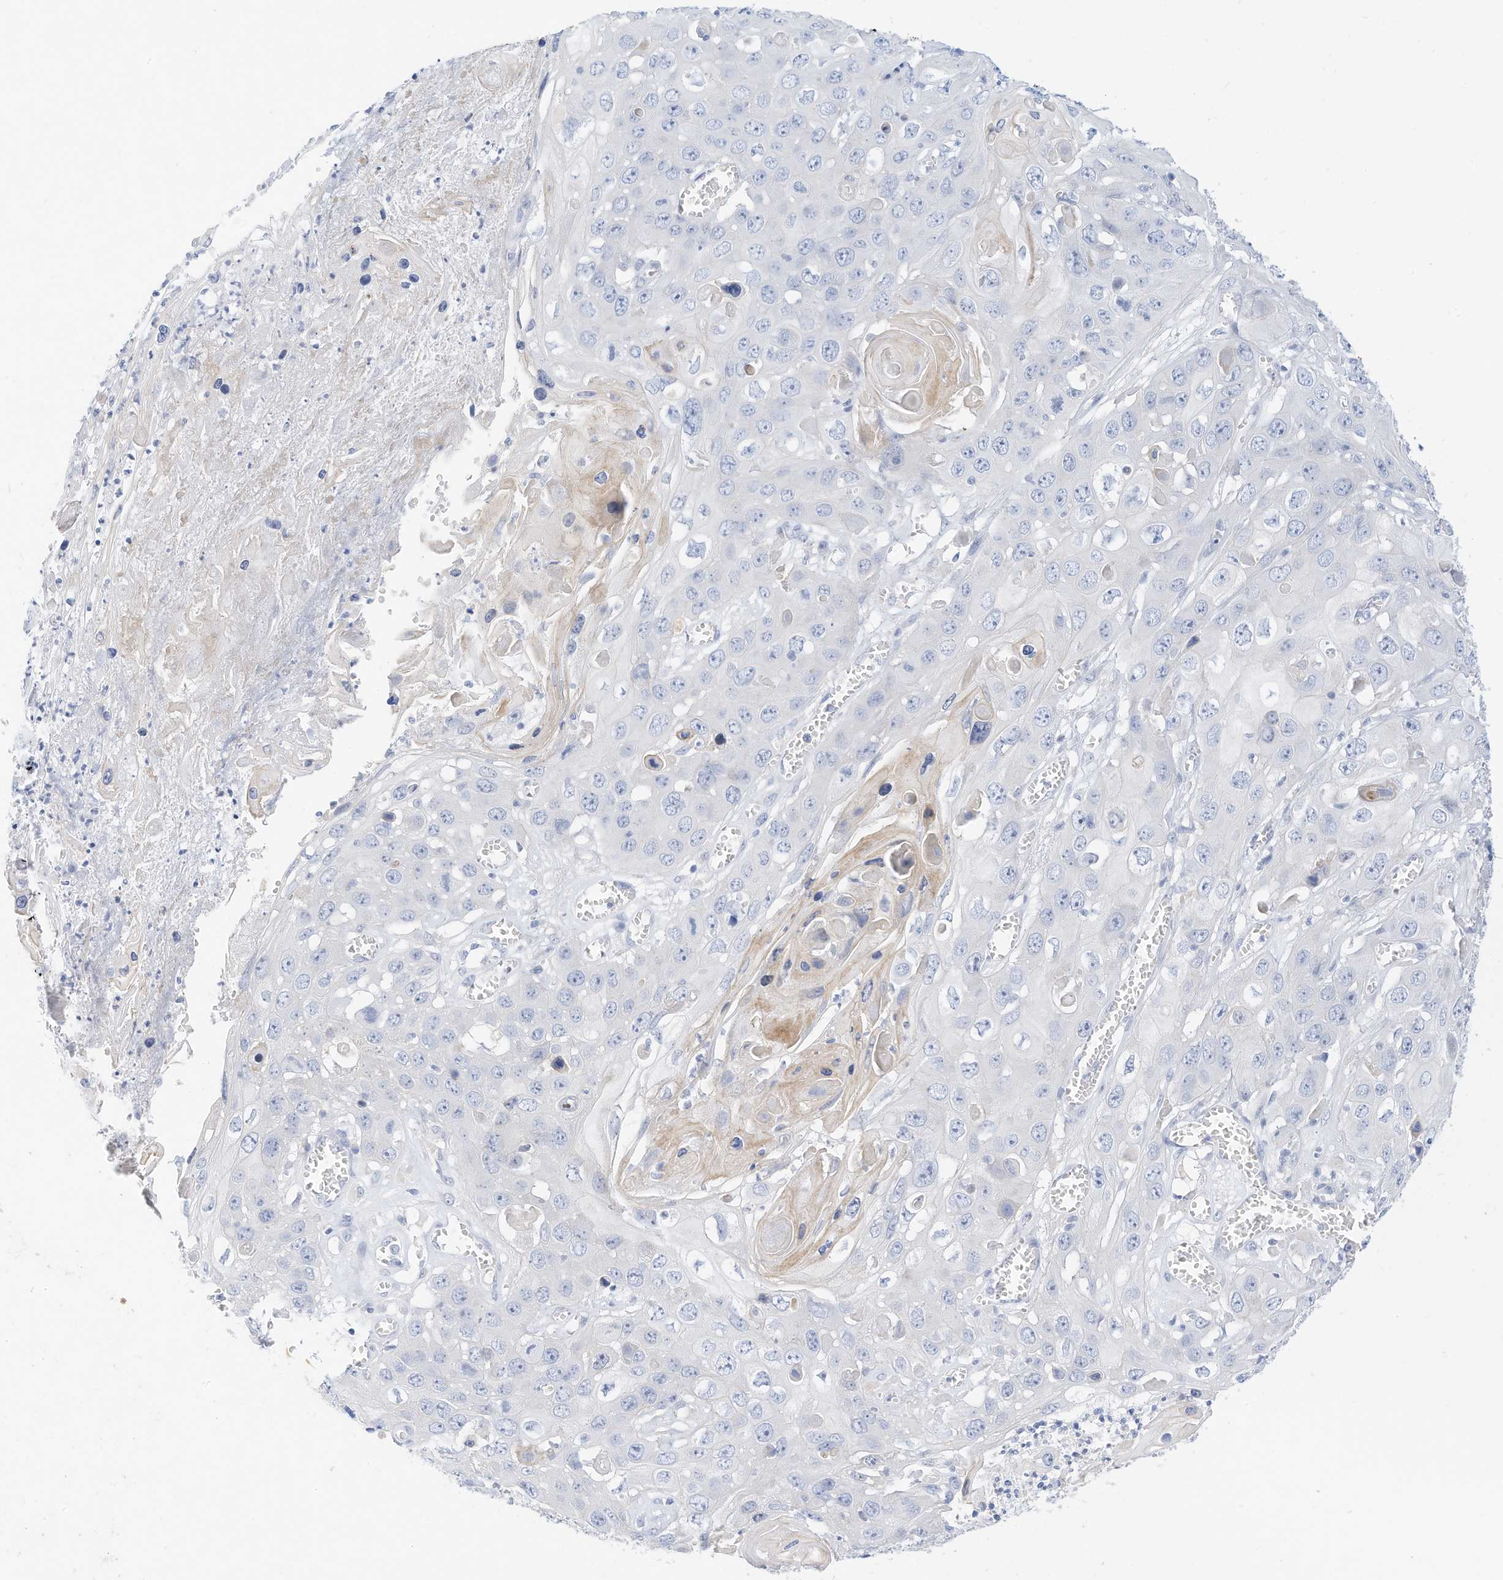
{"staining": {"intensity": "negative", "quantity": "none", "location": "none"}, "tissue": "skin cancer", "cell_type": "Tumor cells", "image_type": "cancer", "snomed": [{"axis": "morphology", "description": "Squamous cell carcinoma, NOS"}, {"axis": "topography", "description": "Skin"}], "caption": "The histopathology image shows no significant expression in tumor cells of skin cancer (squamous cell carcinoma). The staining is performed using DAB (3,3'-diaminobenzidine) brown chromogen with nuclei counter-stained in using hematoxylin.", "gene": "SPOCD1", "patient": {"sex": "male", "age": 55}}